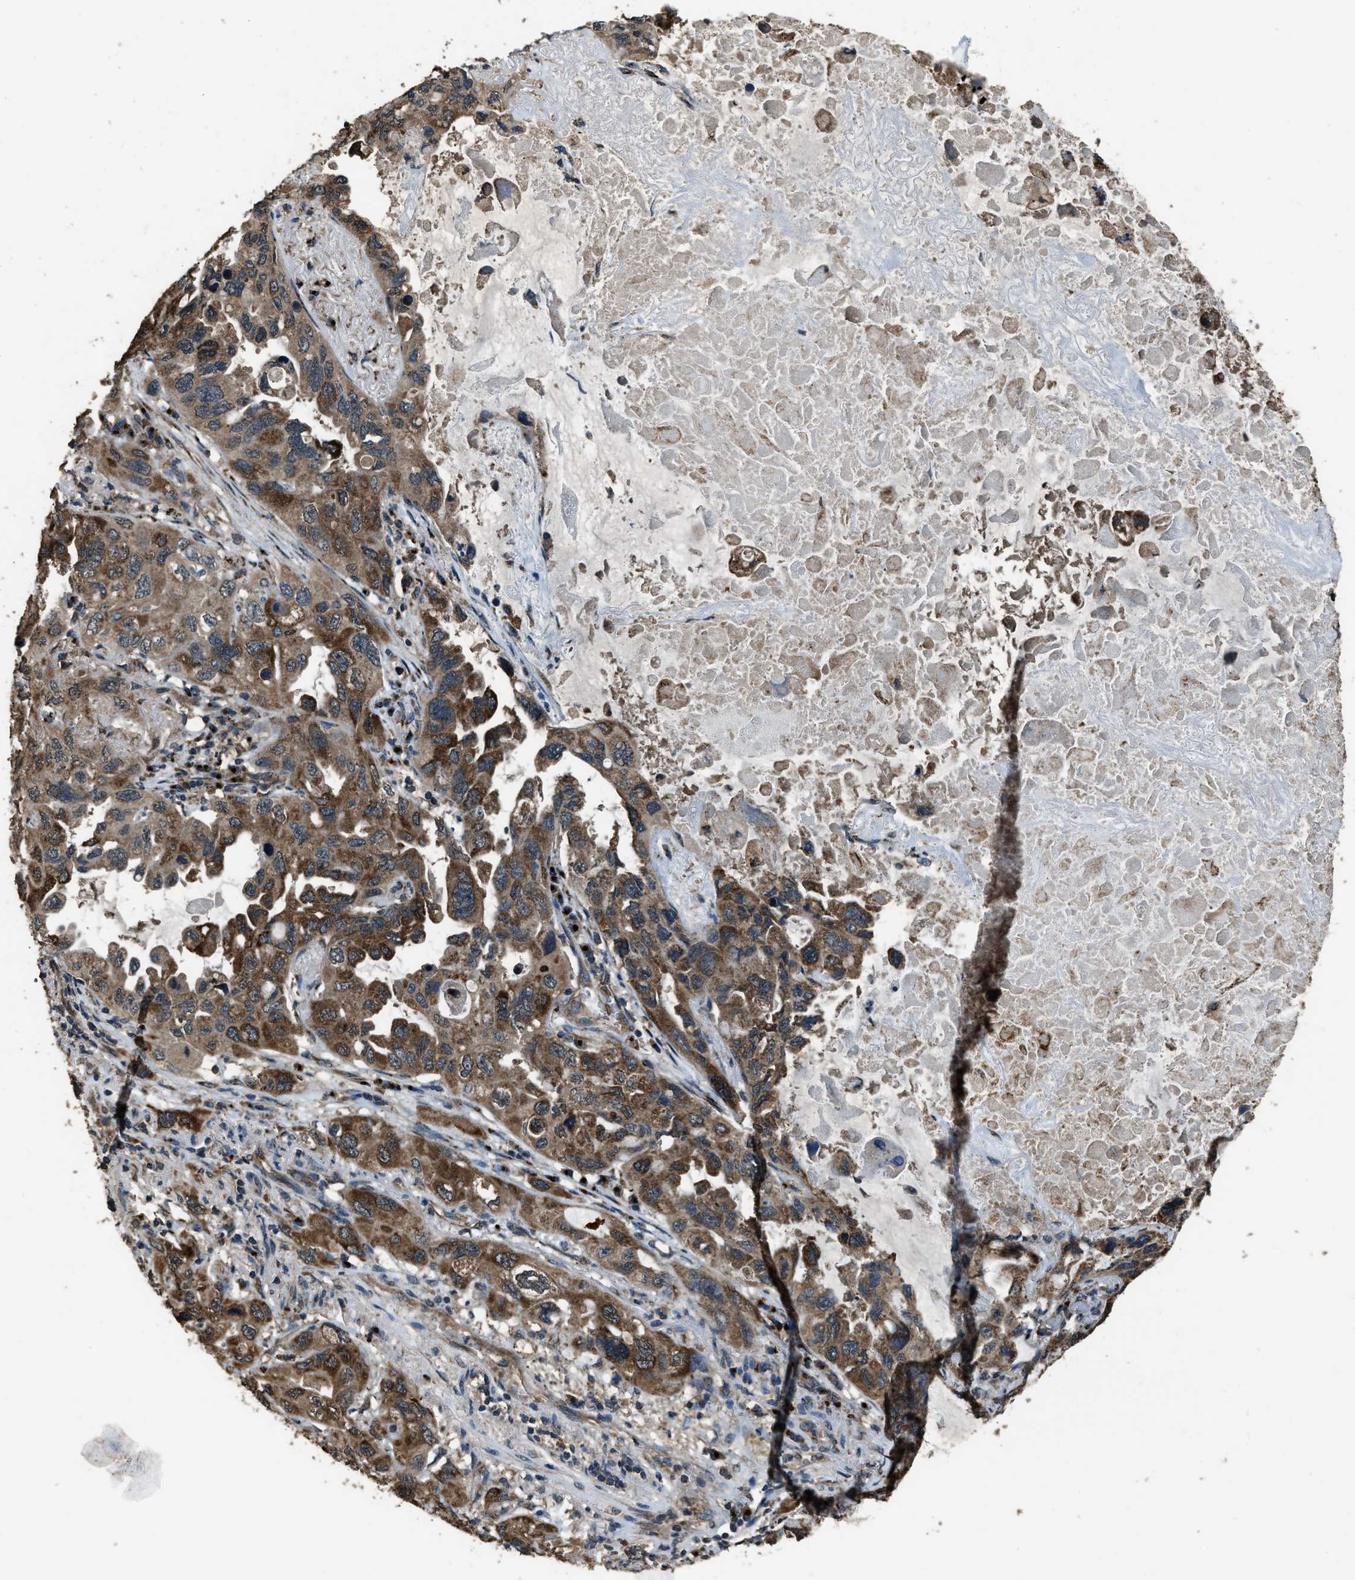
{"staining": {"intensity": "moderate", "quantity": ">75%", "location": "cytoplasmic/membranous"}, "tissue": "lung cancer", "cell_type": "Tumor cells", "image_type": "cancer", "snomed": [{"axis": "morphology", "description": "Squamous cell carcinoma, NOS"}, {"axis": "topography", "description": "Lung"}], "caption": "Protein analysis of lung cancer (squamous cell carcinoma) tissue shows moderate cytoplasmic/membranous expression in about >75% of tumor cells. Immunohistochemistry stains the protein in brown and the nuclei are stained blue.", "gene": "SLC38A10", "patient": {"sex": "female", "age": 73}}